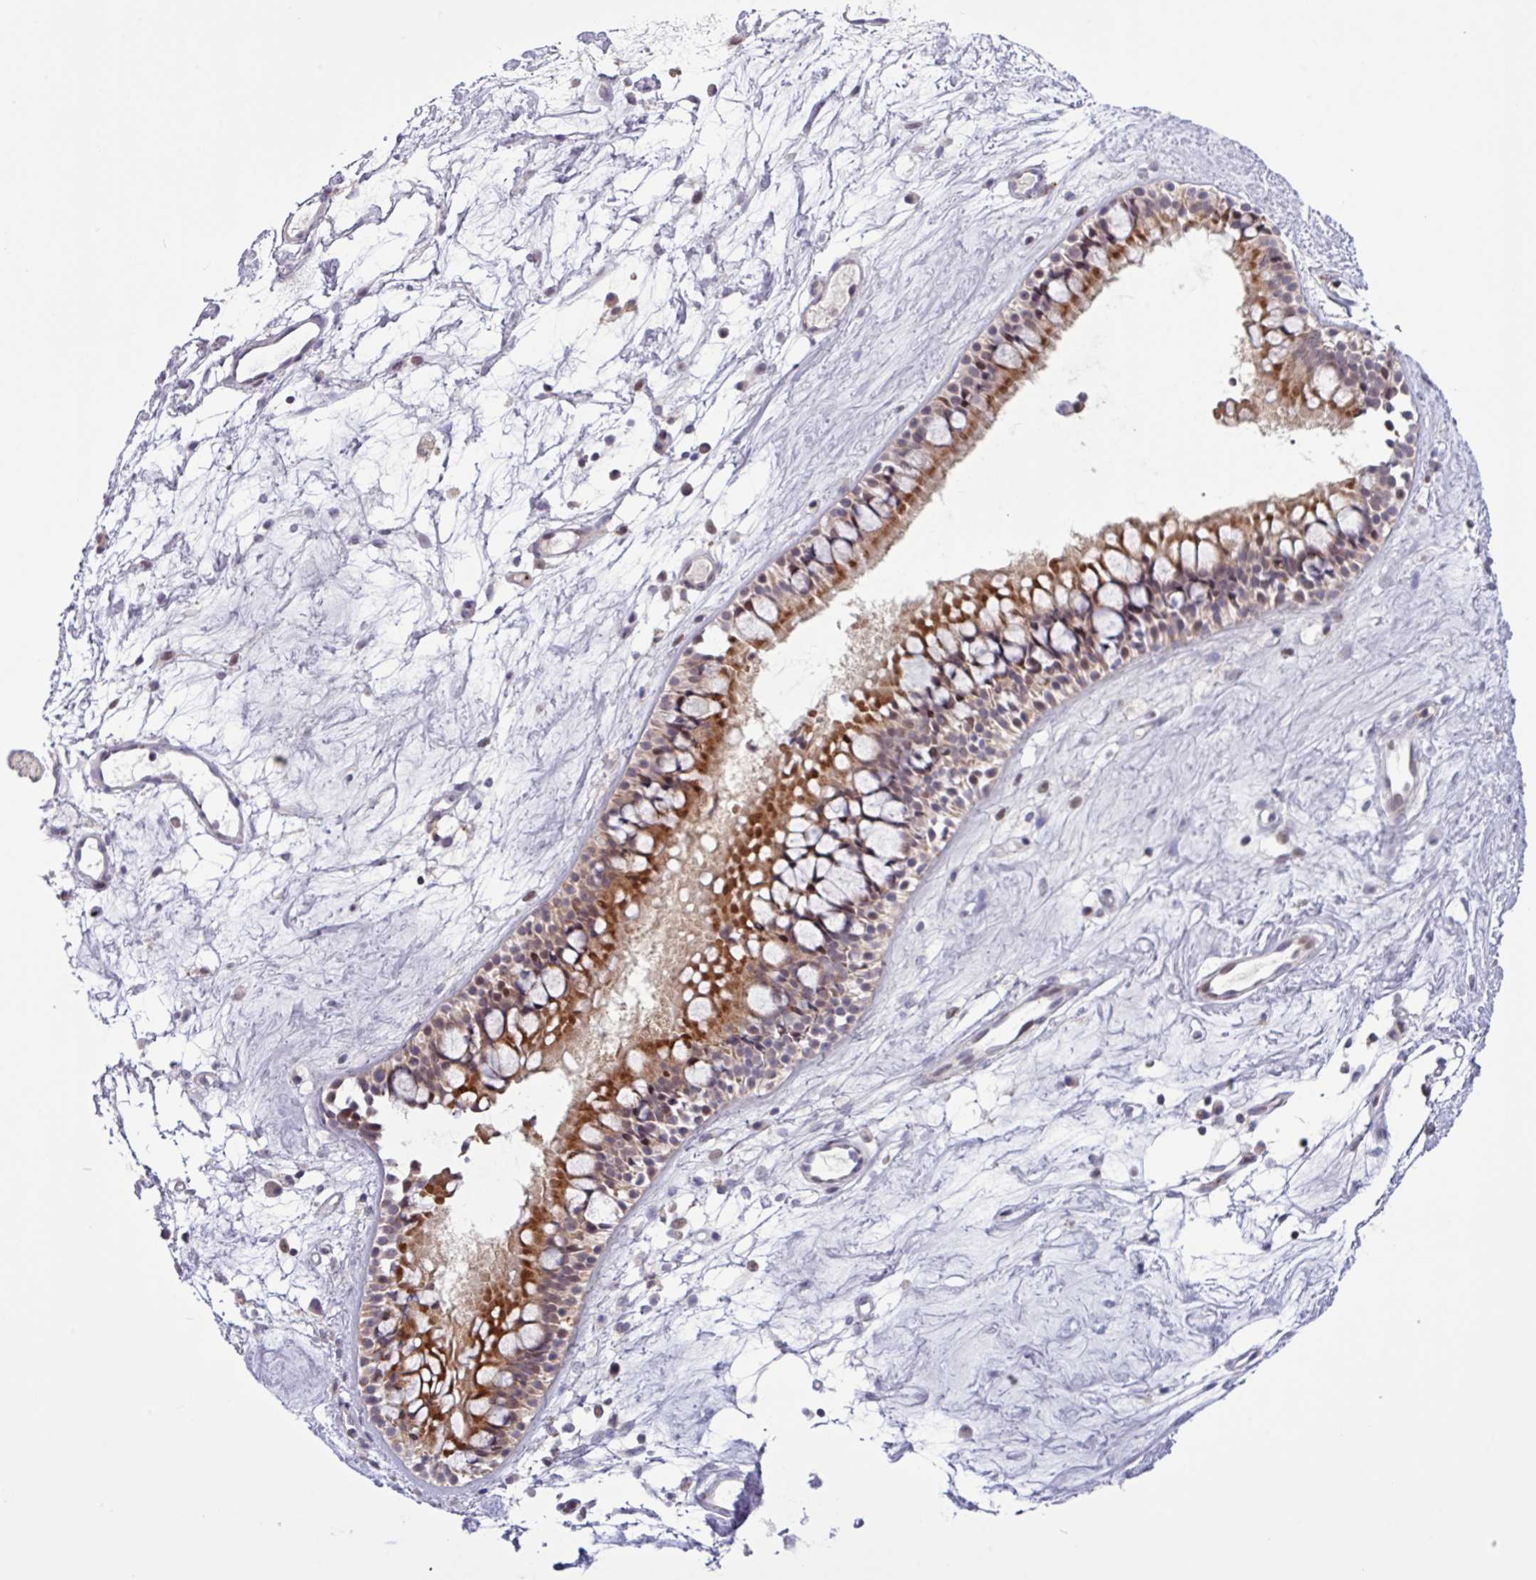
{"staining": {"intensity": "strong", "quantity": "25%-75%", "location": "cytoplasmic/membranous,nuclear"}, "tissue": "nasopharynx", "cell_type": "Respiratory epithelial cells", "image_type": "normal", "snomed": [{"axis": "morphology", "description": "Normal tissue, NOS"}, {"axis": "topography", "description": "Nasopharynx"}], "caption": "Immunohistochemistry (IHC) (DAB) staining of normal human nasopharynx shows strong cytoplasmic/membranous,nuclear protein staining in approximately 25%-75% of respiratory epithelial cells. (DAB (3,3'-diaminobenzidine) = brown stain, brightfield microscopy at high magnification).", "gene": "RTL3", "patient": {"sex": "male", "age": 63}}